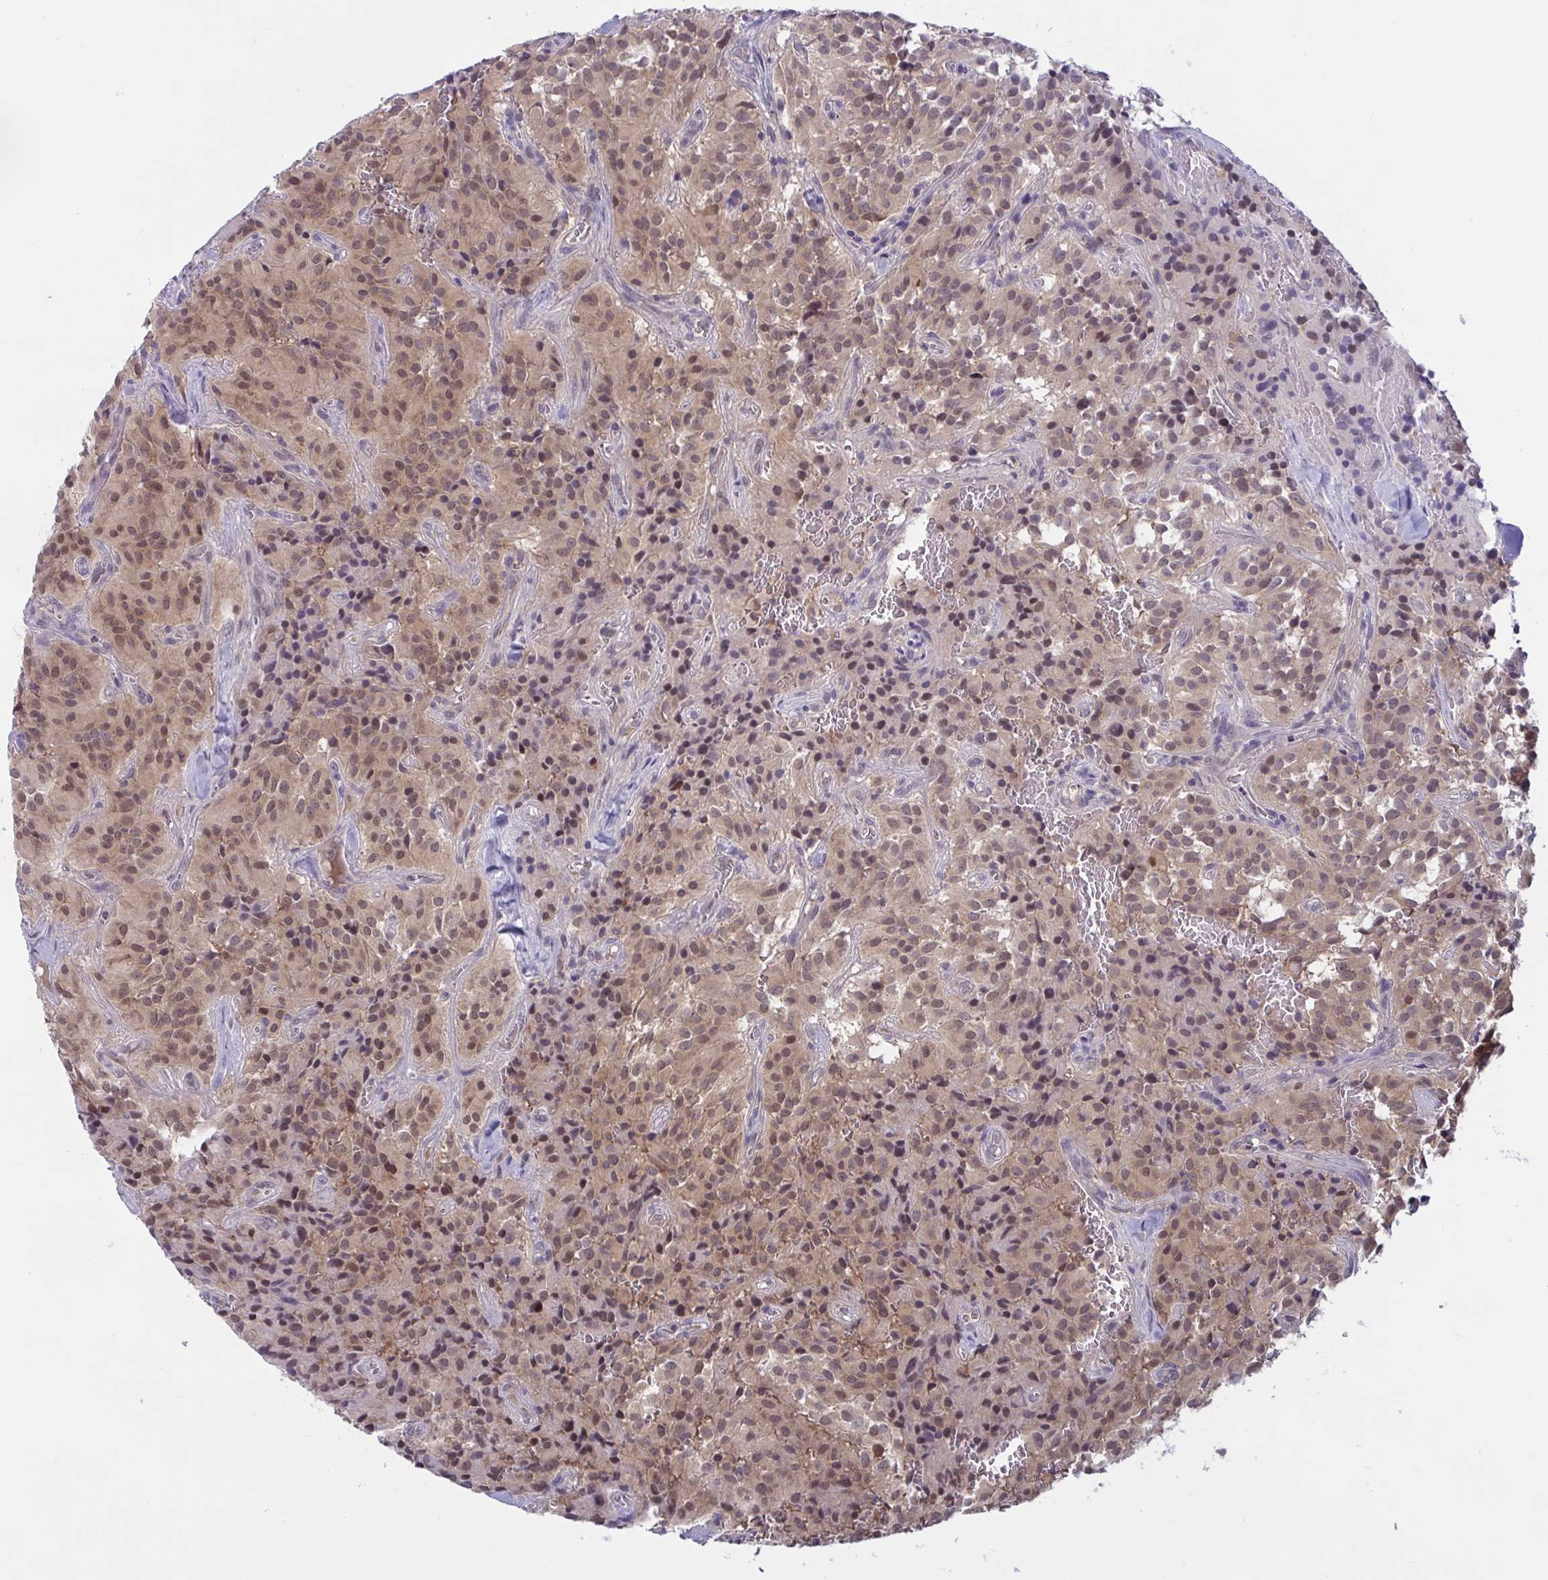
{"staining": {"intensity": "moderate", "quantity": ">75%", "location": "cytoplasmic/membranous,nuclear"}, "tissue": "glioma", "cell_type": "Tumor cells", "image_type": "cancer", "snomed": [{"axis": "morphology", "description": "Glioma, malignant, Low grade"}, {"axis": "topography", "description": "Brain"}], "caption": "Immunohistochemistry micrograph of neoplastic tissue: human malignant low-grade glioma stained using immunohistochemistry (IHC) shows medium levels of moderate protein expression localized specifically in the cytoplasmic/membranous and nuclear of tumor cells, appearing as a cytoplasmic/membranous and nuclear brown color.", "gene": "TSN", "patient": {"sex": "male", "age": 42}}